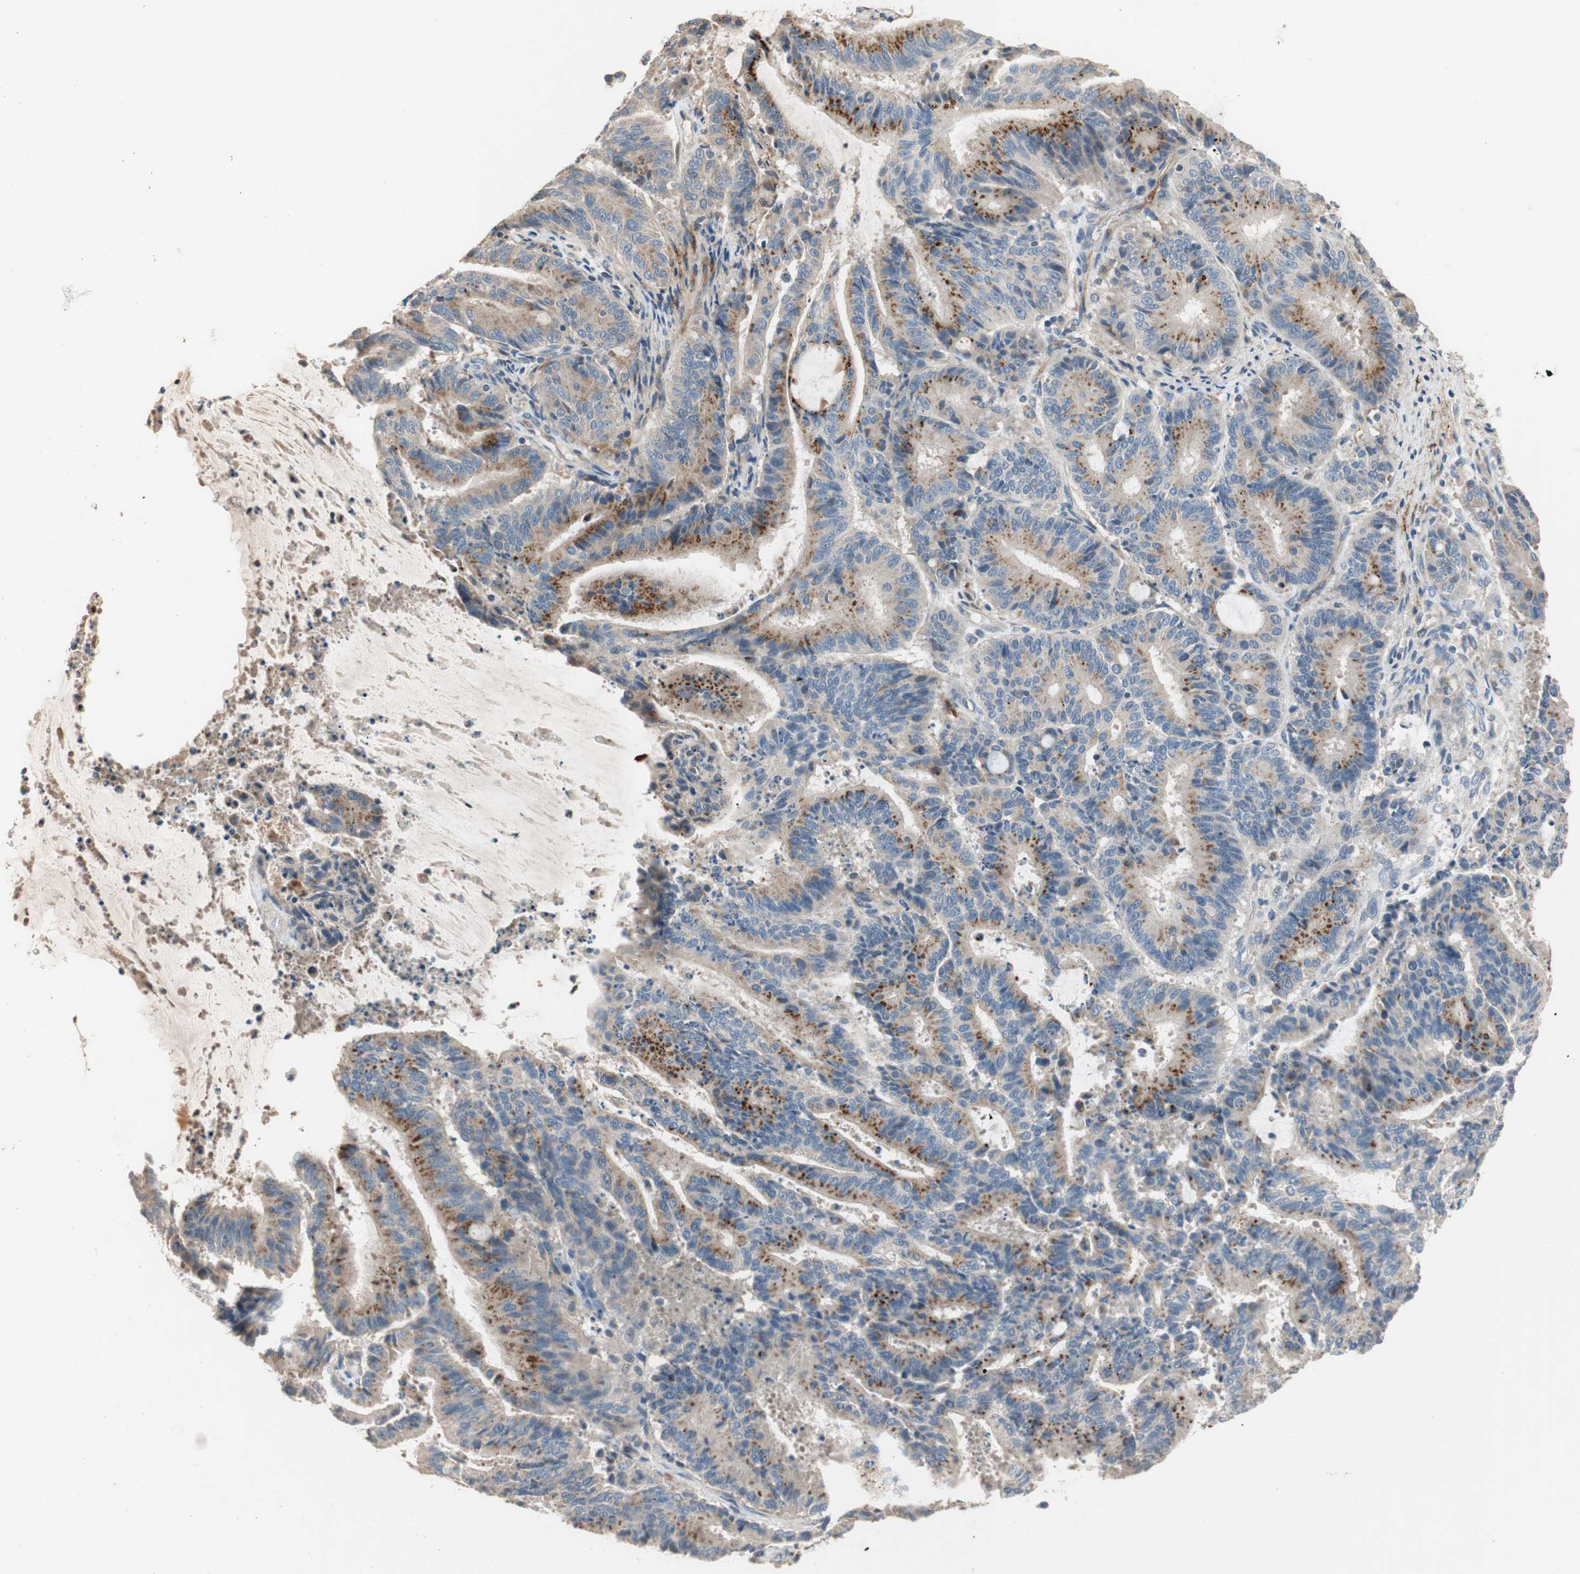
{"staining": {"intensity": "weak", "quantity": ">75%", "location": "cytoplasmic/membranous"}, "tissue": "liver cancer", "cell_type": "Tumor cells", "image_type": "cancer", "snomed": [{"axis": "morphology", "description": "Cholangiocarcinoma"}, {"axis": "topography", "description": "Liver"}], "caption": "Liver cholangiocarcinoma tissue shows weak cytoplasmic/membranous expression in about >75% of tumor cells, visualized by immunohistochemistry. Immunohistochemistry (ihc) stains the protein in brown and the nuclei are stained blue.", "gene": "ALPL", "patient": {"sex": "female", "age": 73}}